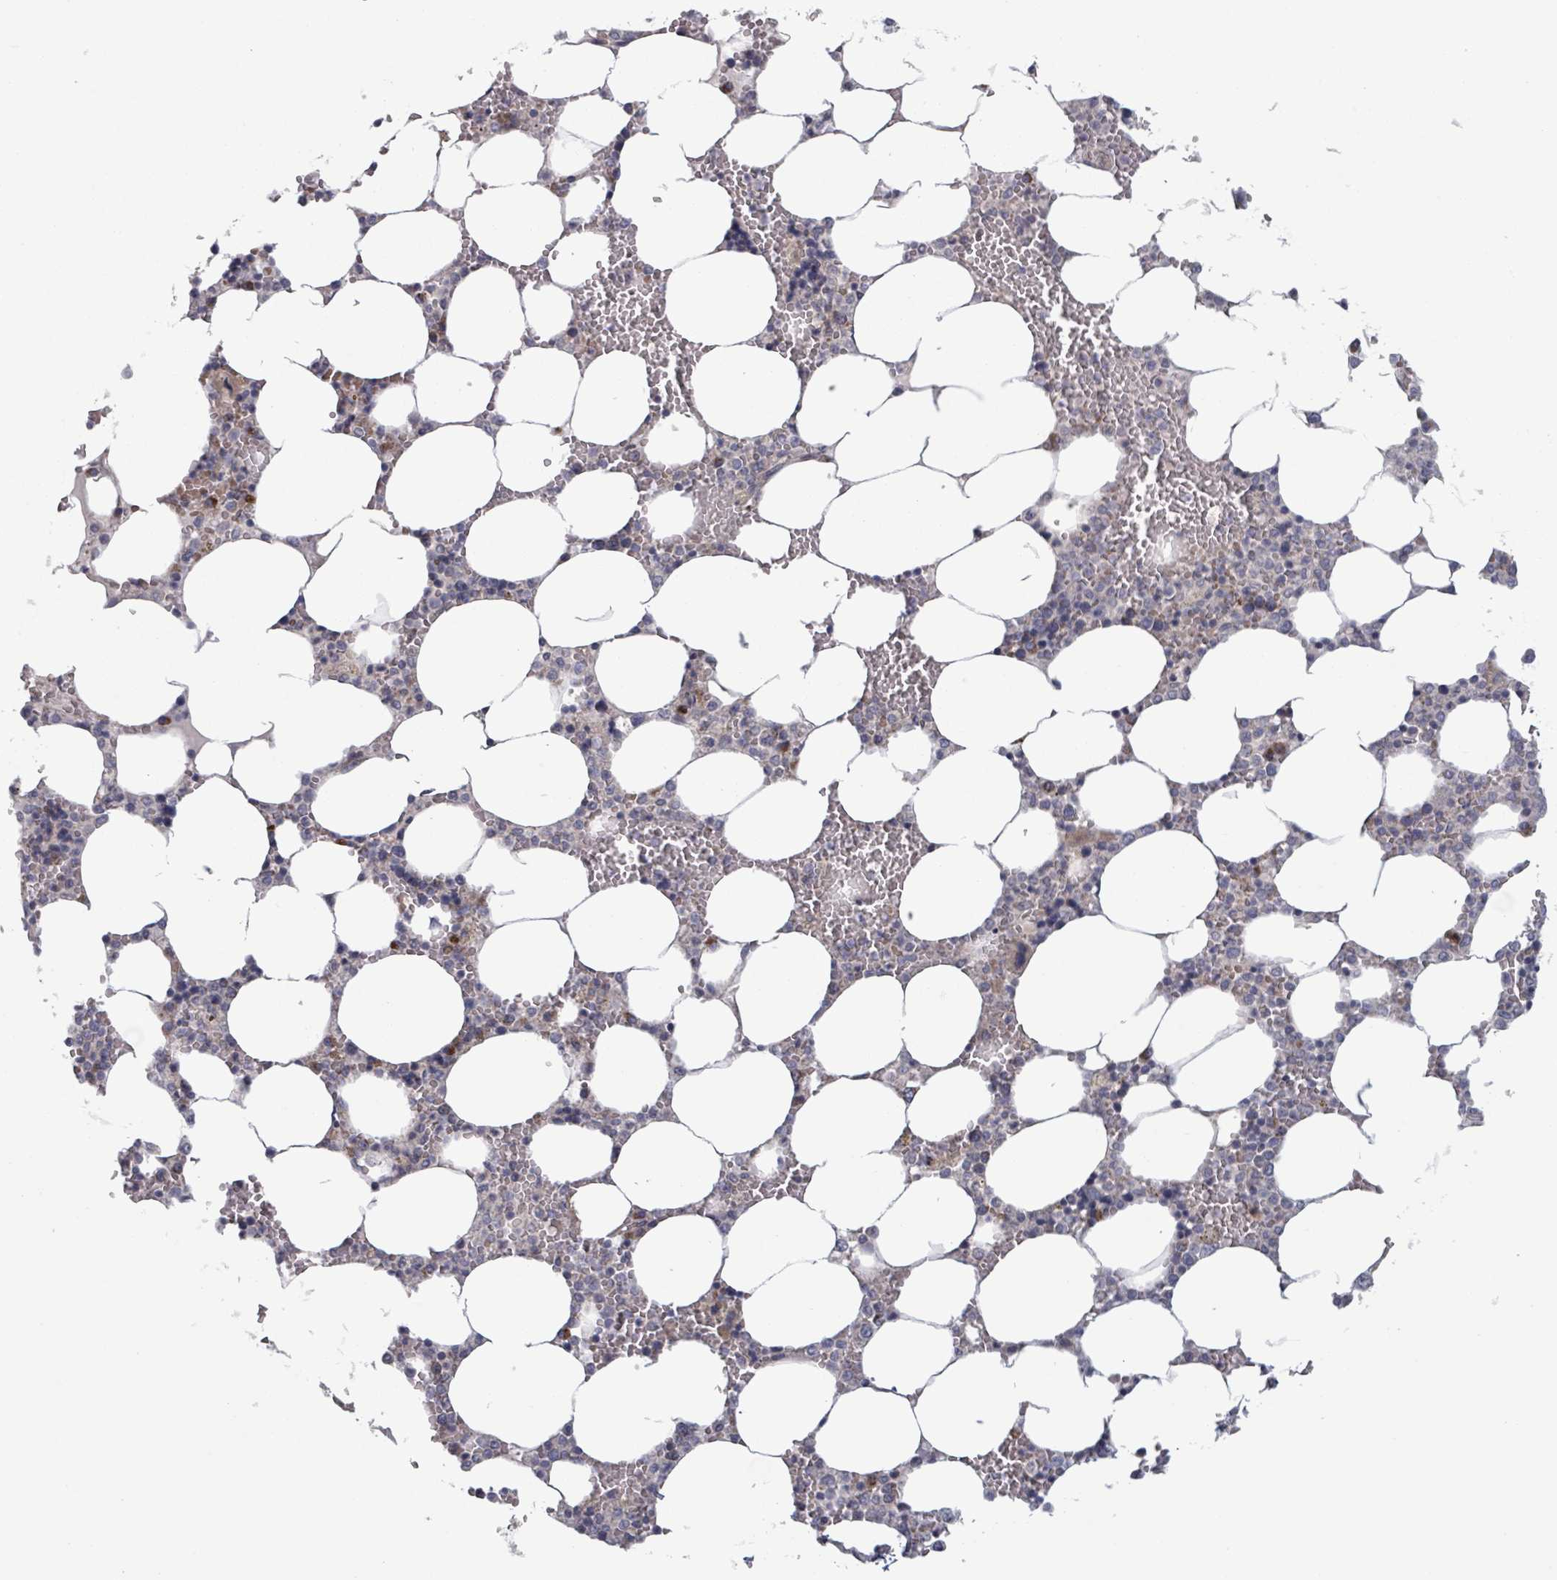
{"staining": {"intensity": "negative", "quantity": "none", "location": "none"}, "tissue": "bone marrow", "cell_type": "Hematopoietic cells", "image_type": "normal", "snomed": [{"axis": "morphology", "description": "Normal tissue, NOS"}, {"axis": "topography", "description": "Bone marrow"}], "caption": "Immunohistochemical staining of normal bone marrow exhibits no significant expression in hematopoietic cells. (DAB immunohistochemistry (IHC), high magnification).", "gene": "FKBP1A", "patient": {"sex": "male", "age": 64}}